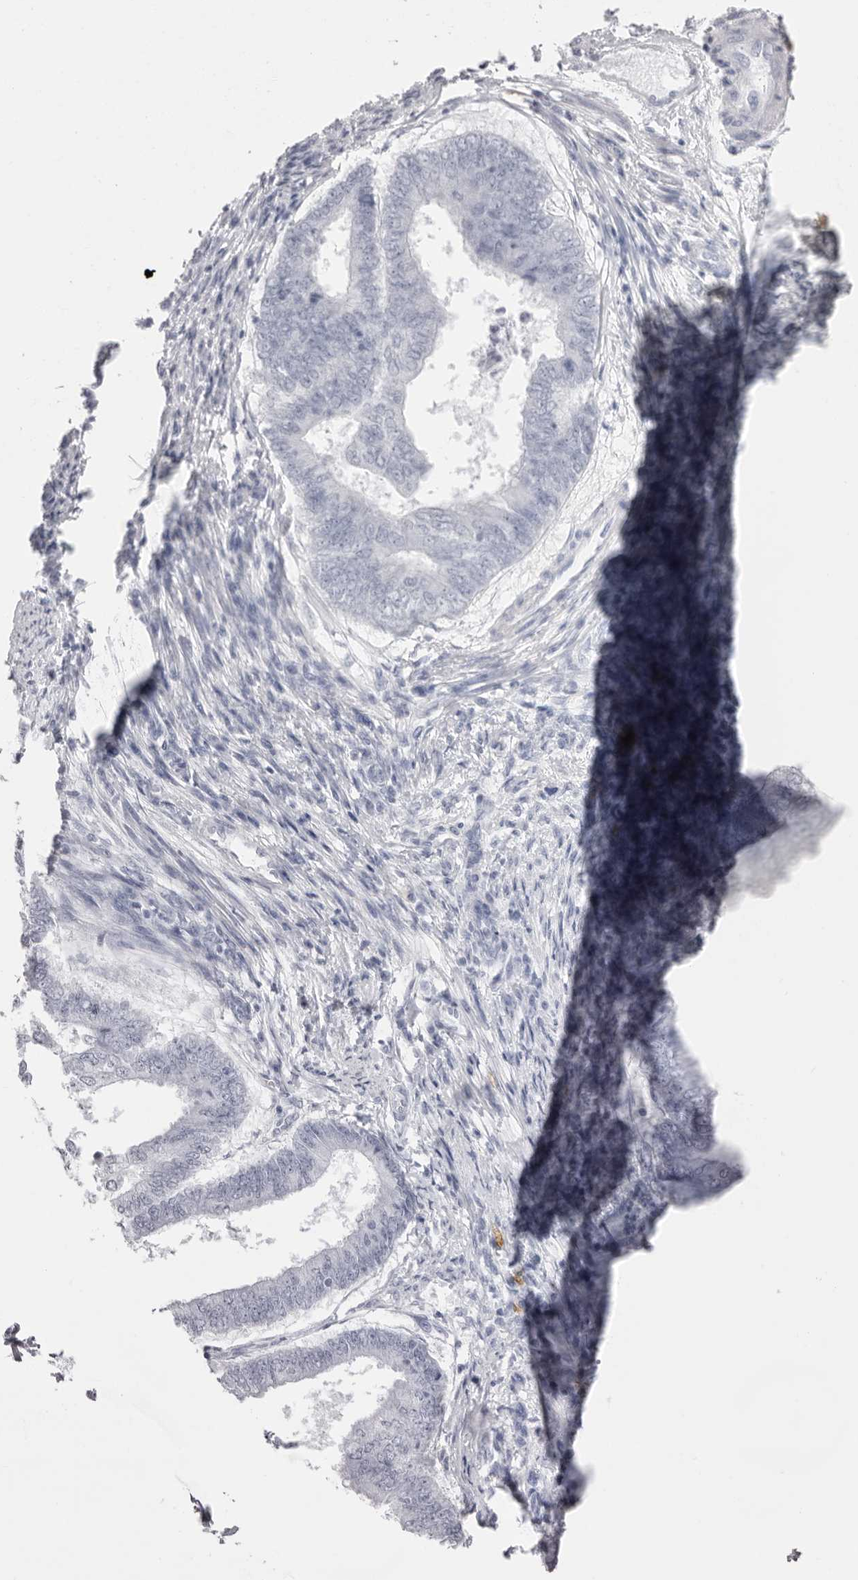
{"staining": {"intensity": "negative", "quantity": "none", "location": "none"}, "tissue": "endometrial cancer", "cell_type": "Tumor cells", "image_type": "cancer", "snomed": [{"axis": "morphology", "description": "Polyp, NOS"}, {"axis": "morphology", "description": "Adenocarcinoma, NOS"}, {"axis": "morphology", "description": "Adenoma, NOS"}, {"axis": "topography", "description": "Endometrium"}], "caption": "High power microscopy image of an immunohistochemistry image of endometrial cancer (adenocarcinoma), revealing no significant expression in tumor cells.", "gene": "SPTA1", "patient": {"sex": "female", "age": 79}}